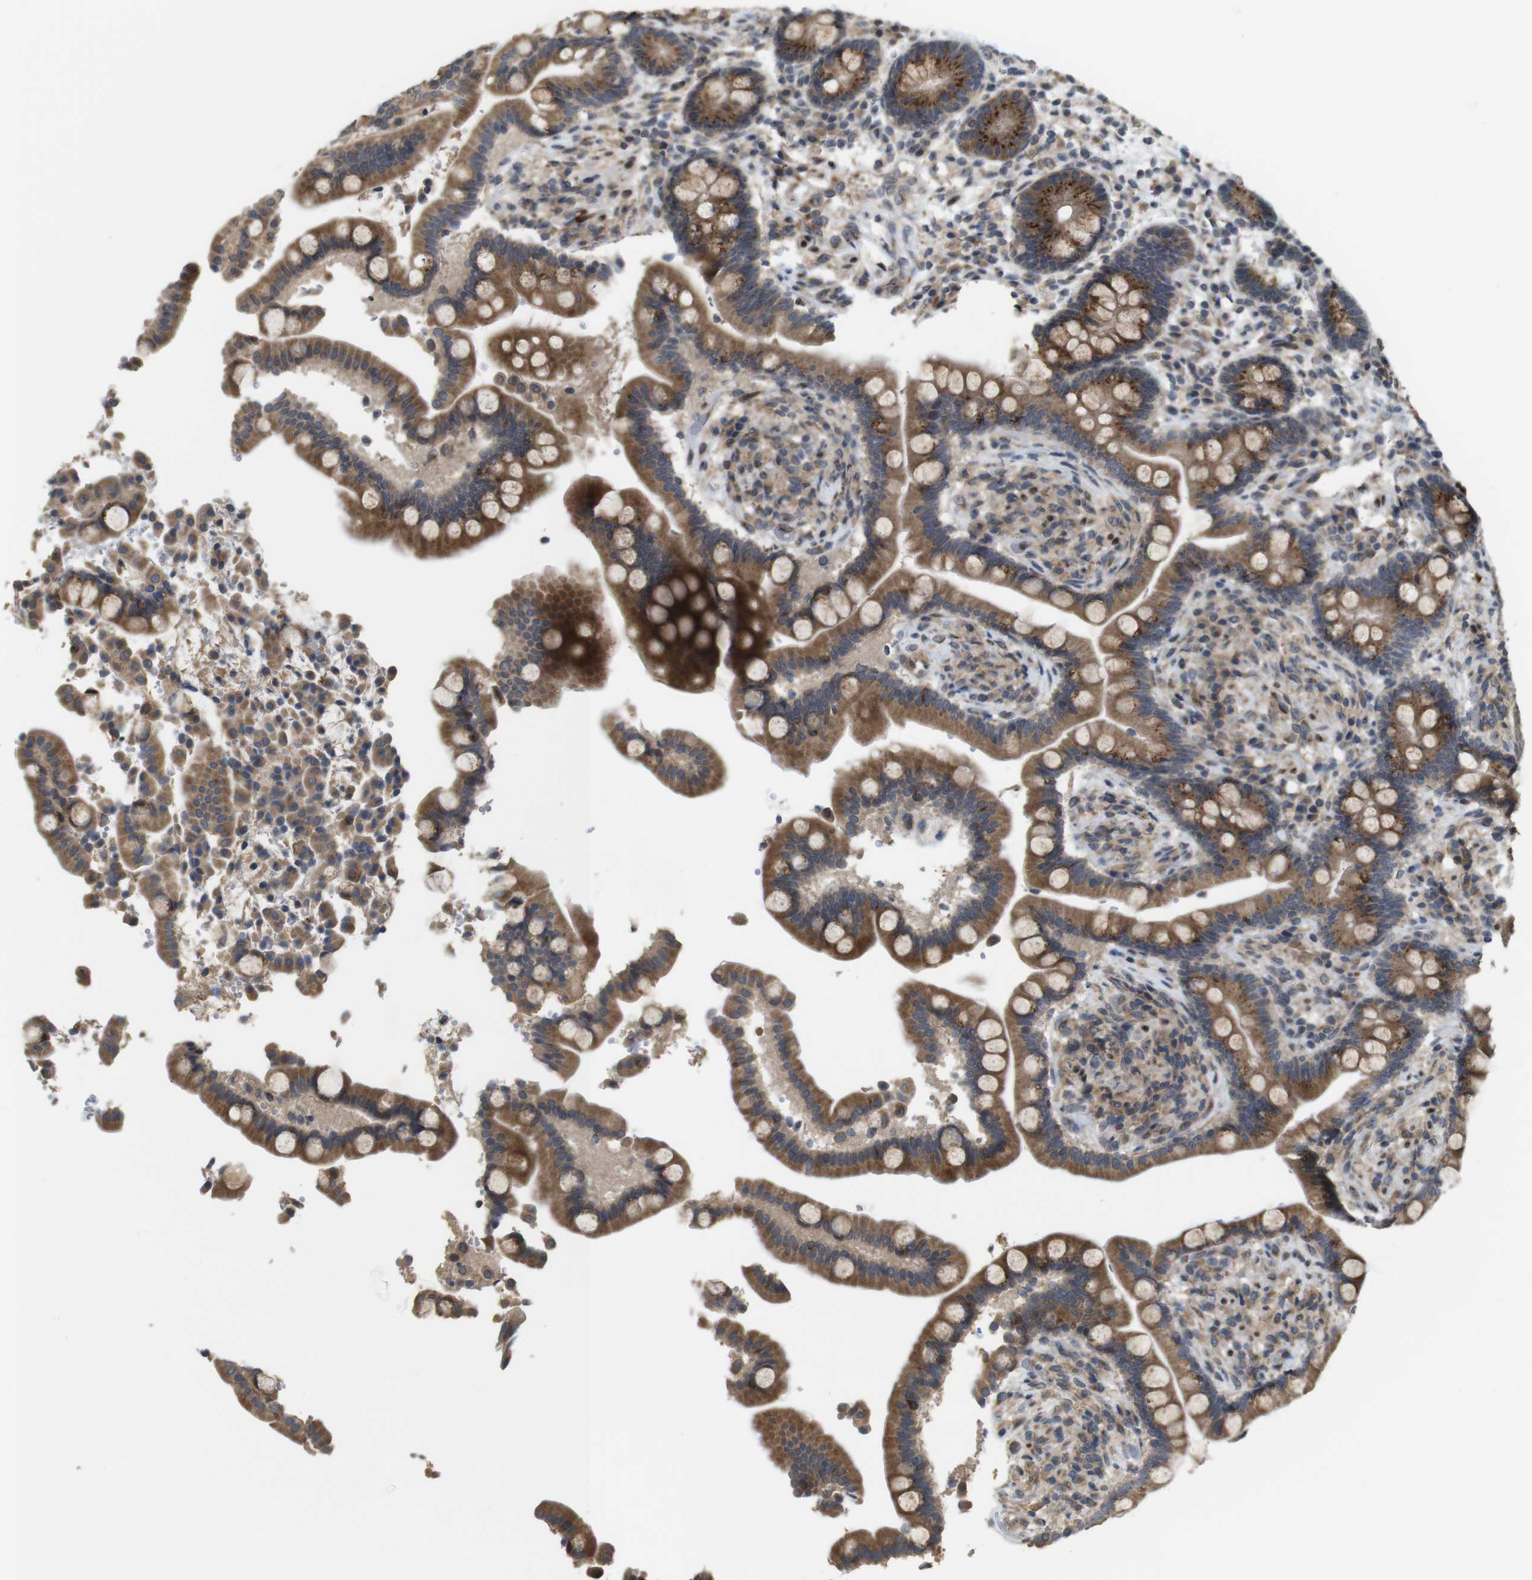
{"staining": {"intensity": "negative", "quantity": "none", "location": "none"}, "tissue": "colon", "cell_type": "Endothelial cells", "image_type": "normal", "snomed": [{"axis": "morphology", "description": "Normal tissue, NOS"}, {"axis": "topography", "description": "Colon"}], "caption": "Immunohistochemistry (IHC) of normal human colon exhibits no staining in endothelial cells. (DAB IHC visualized using brightfield microscopy, high magnification).", "gene": "EFCAB14", "patient": {"sex": "male", "age": 73}}